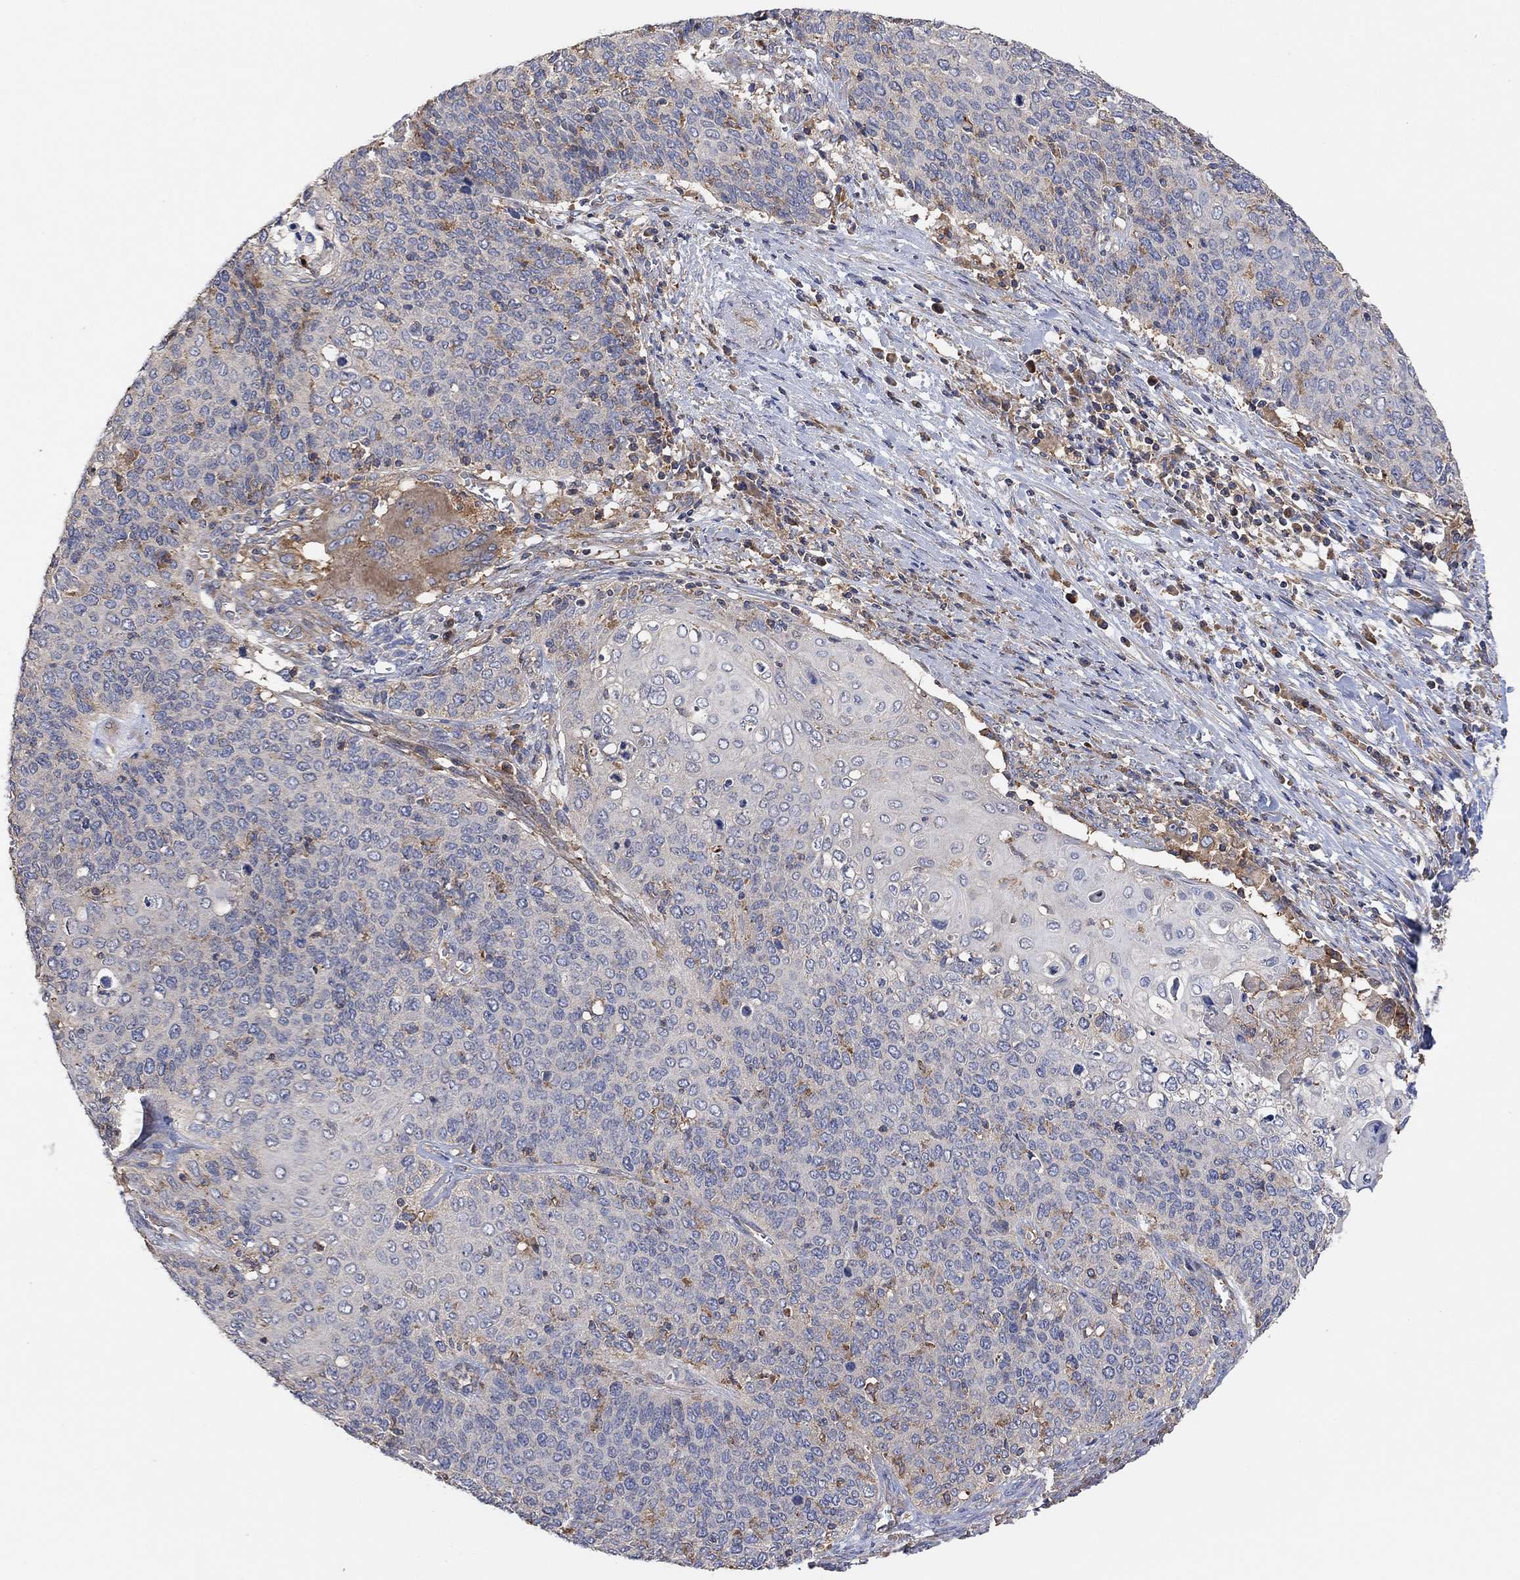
{"staining": {"intensity": "moderate", "quantity": "<25%", "location": "cytoplasmic/membranous"}, "tissue": "cervical cancer", "cell_type": "Tumor cells", "image_type": "cancer", "snomed": [{"axis": "morphology", "description": "Squamous cell carcinoma, NOS"}, {"axis": "topography", "description": "Cervix"}], "caption": "Brown immunohistochemical staining in human squamous cell carcinoma (cervical) reveals moderate cytoplasmic/membranous expression in approximately <25% of tumor cells.", "gene": "BLOC1S3", "patient": {"sex": "female", "age": 39}}